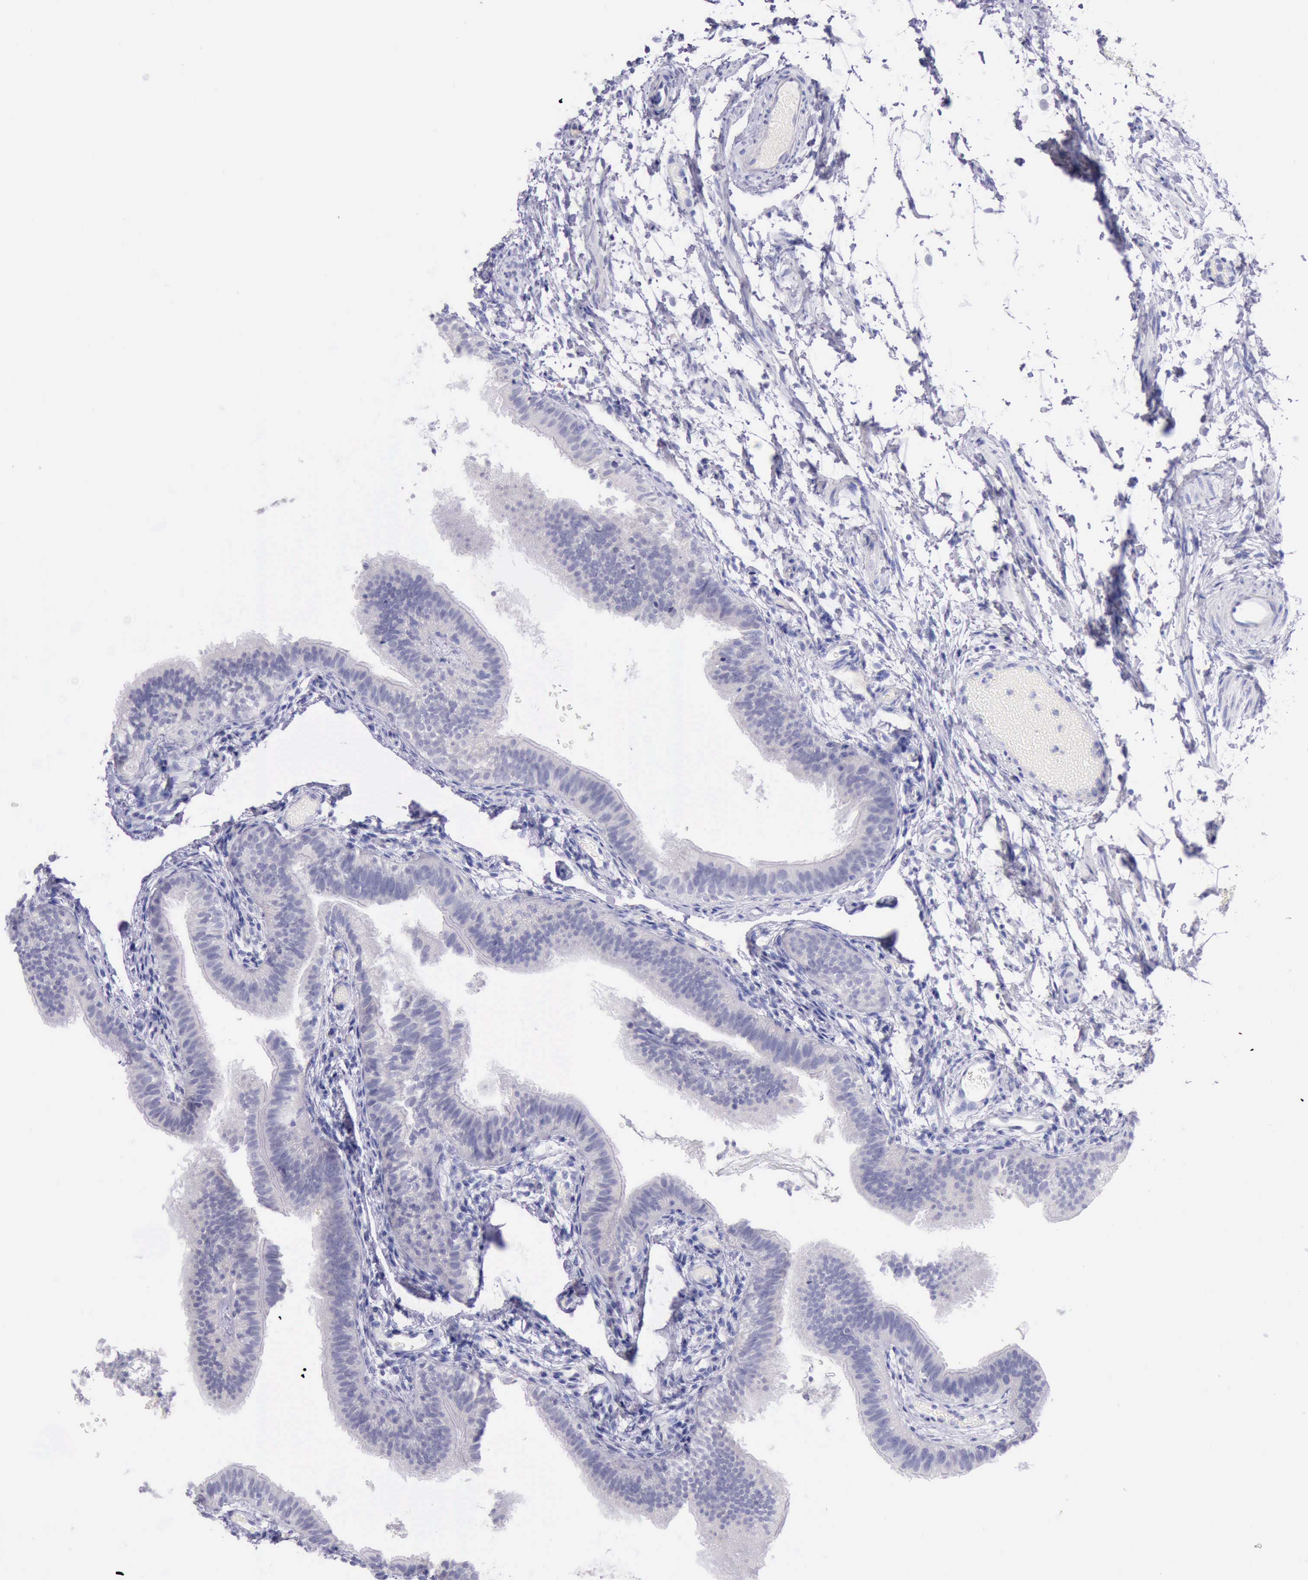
{"staining": {"intensity": "negative", "quantity": "none", "location": "none"}, "tissue": "fallopian tube", "cell_type": "Glandular cells", "image_type": "normal", "snomed": [{"axis": "morphology", "description": "Normal tissue, NOS"}, {"axis": "morphology", "description": "Dermoid, NOS"}, {"axis": "topography", "description": "Fallopian tube"}], "caption": "High power microscopy image of an IHC image of unremarkable fallopian tube, revealing no significant positivity in glandular cells. (DAB (3,3'-diaminobenzidine) immunohistochemistry visualized using brightfield microscopy, high magnification).", "gene": "LRFN5", "patient": {"sex": "female", "age": 33}}